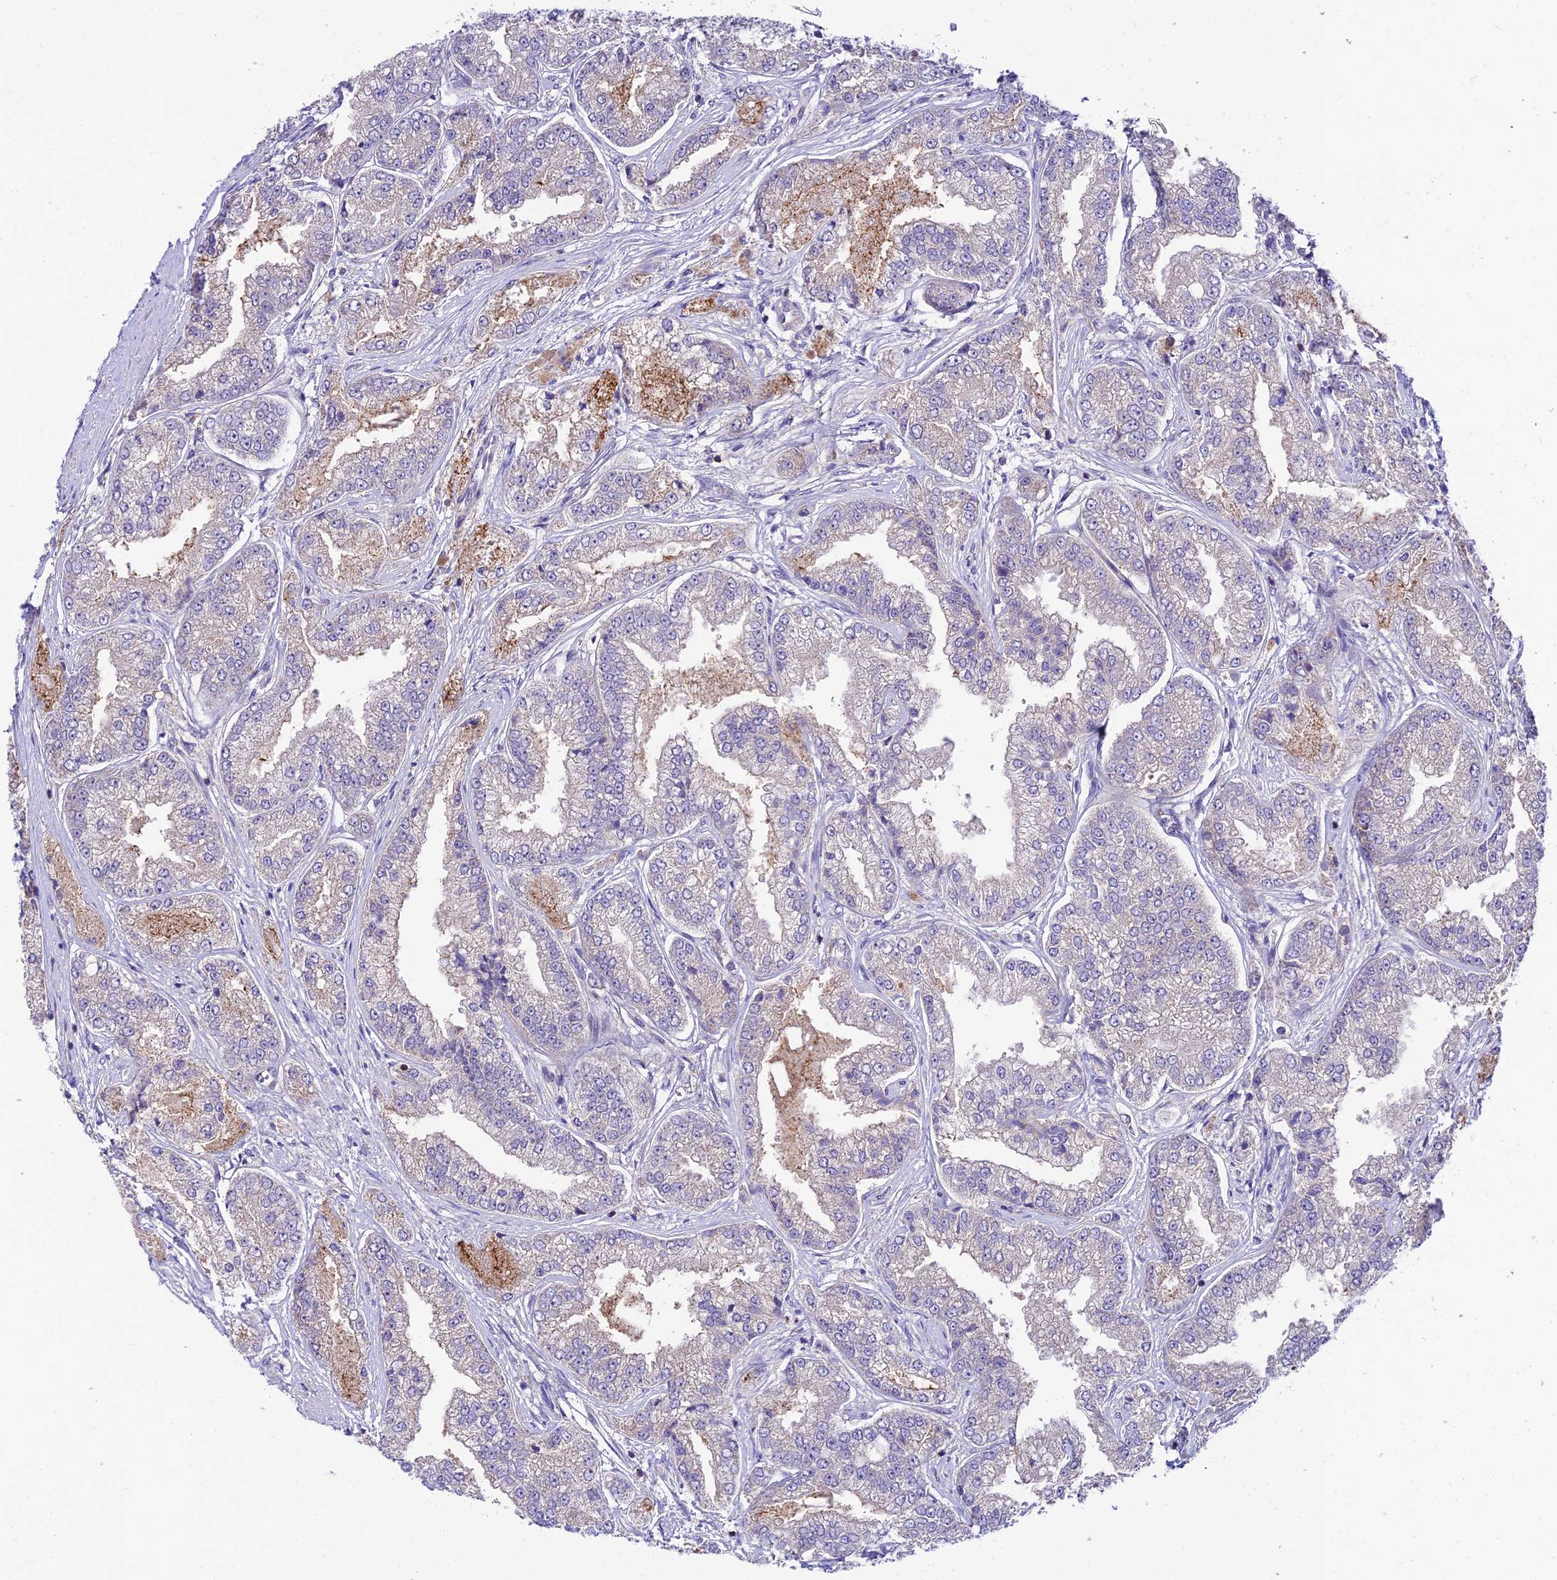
{"staining": {"intensity": "negative", "quantity": "none", "location": "none"}, "tissue": "prostate cancer", "cell_type": "Tumor cells", "image_type": "cancer", "snomed": [{"axis": "morphology", "description": "Adenocarcinoma, High grade"}, {"axis": "topography", "description": "Prostate"}], "caption": "High power microscopy histopathology image of an immunohistochemistry photomicrograph of prostate cancer, revealing no significant staining in tumor cells.", "gene": "C6orf132", "patient": {"sex": "male", "age": 71}}